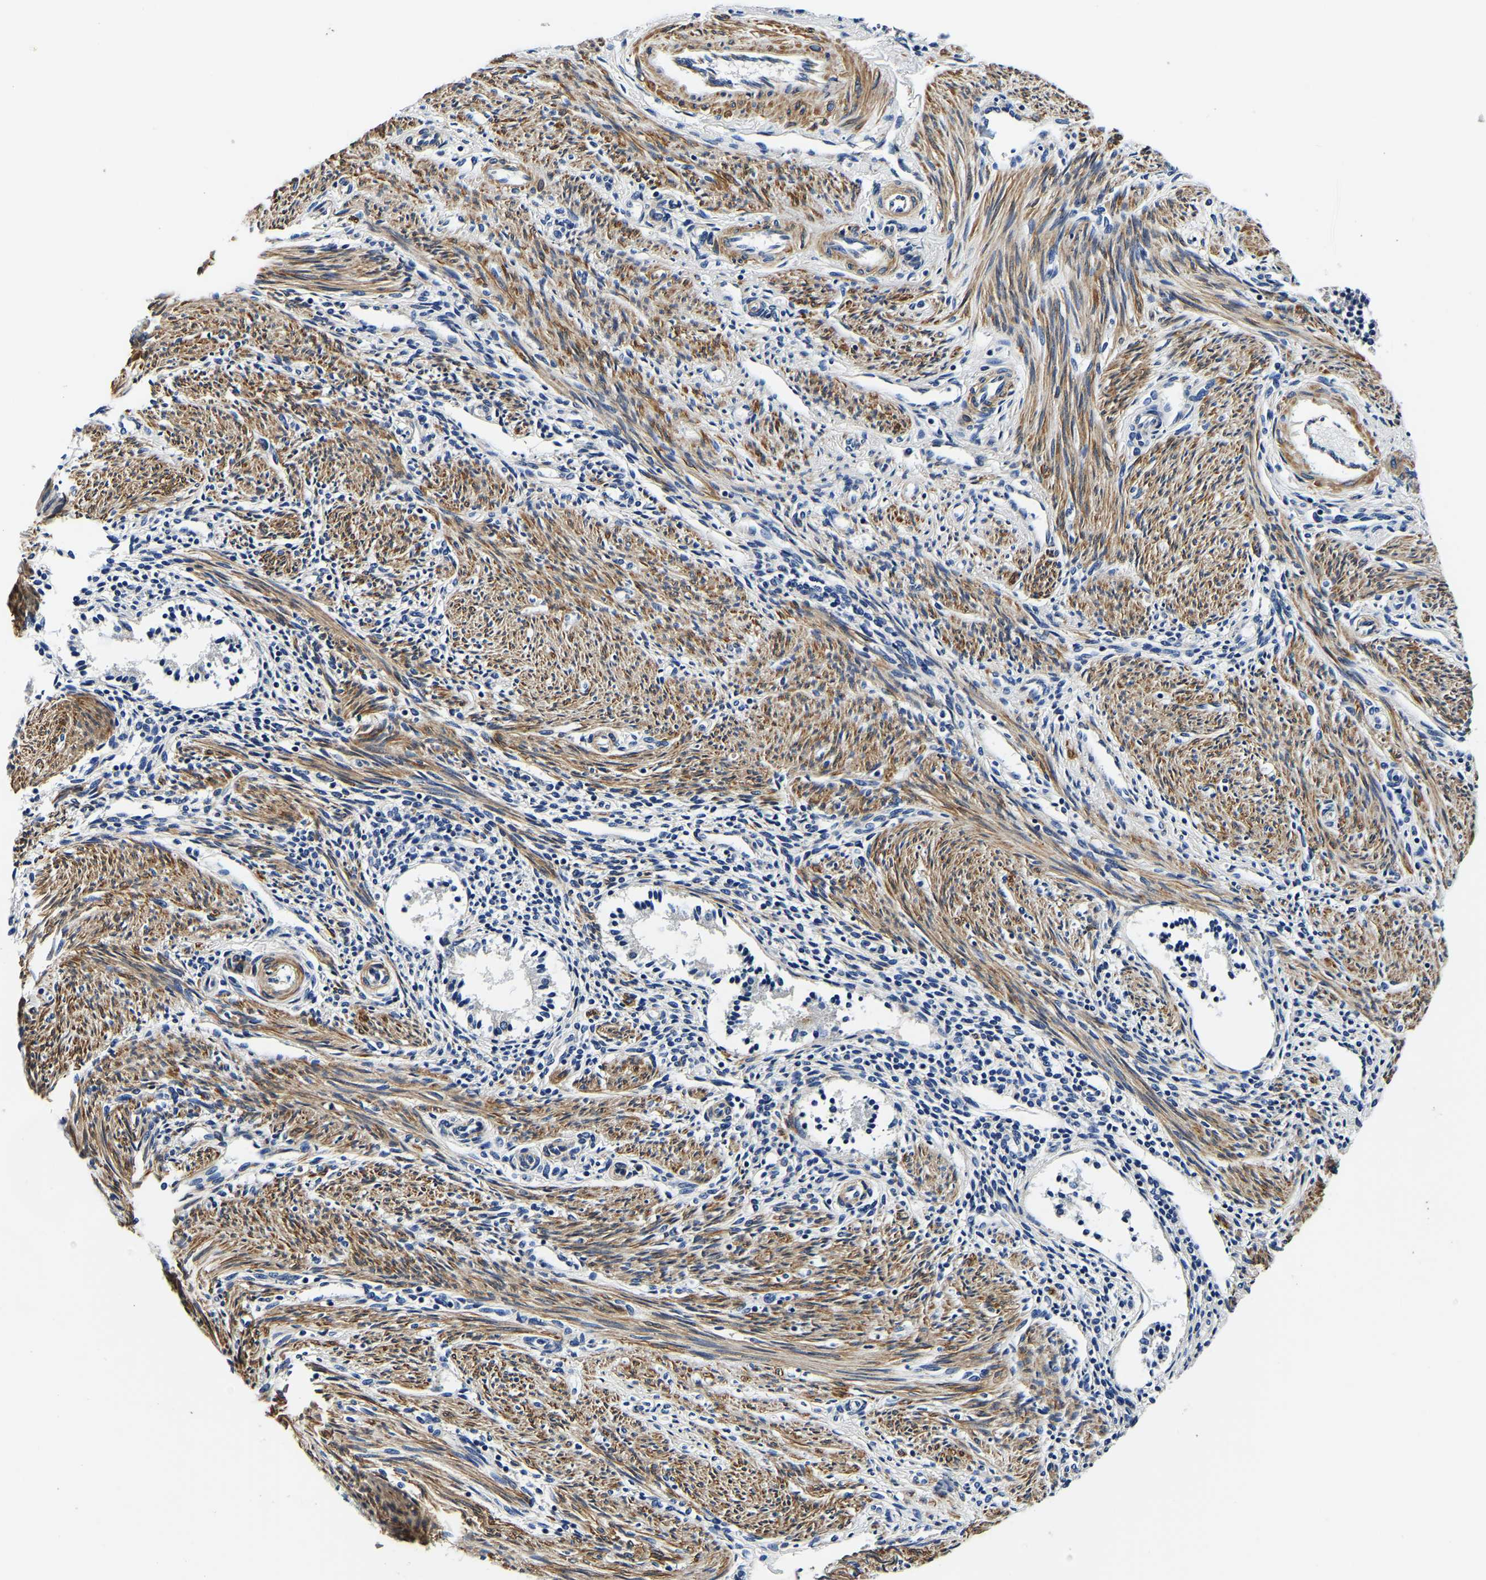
{"staining": {"intensity": "negative", "quantity": "none", "location": "none"}, "tissue": "endometrium", "cell_type": "Cells in endometrial stroma", "image_type": "normal", "snomed": [{"axis": "morphology", "description": "Normal tissue, NOS"}, {"axis": "topography", "description": "Endometrium"}], "caption": "Protein analysis of normal endometrium exhibits no significant expression in cells in endometrial stroma. (Brightfield microscopy of DAB (3,3'-diaminobenzidine) IHC at high magnification).", "gene": "KCTD17", "patient": {"sex": "female", "age": 42}}